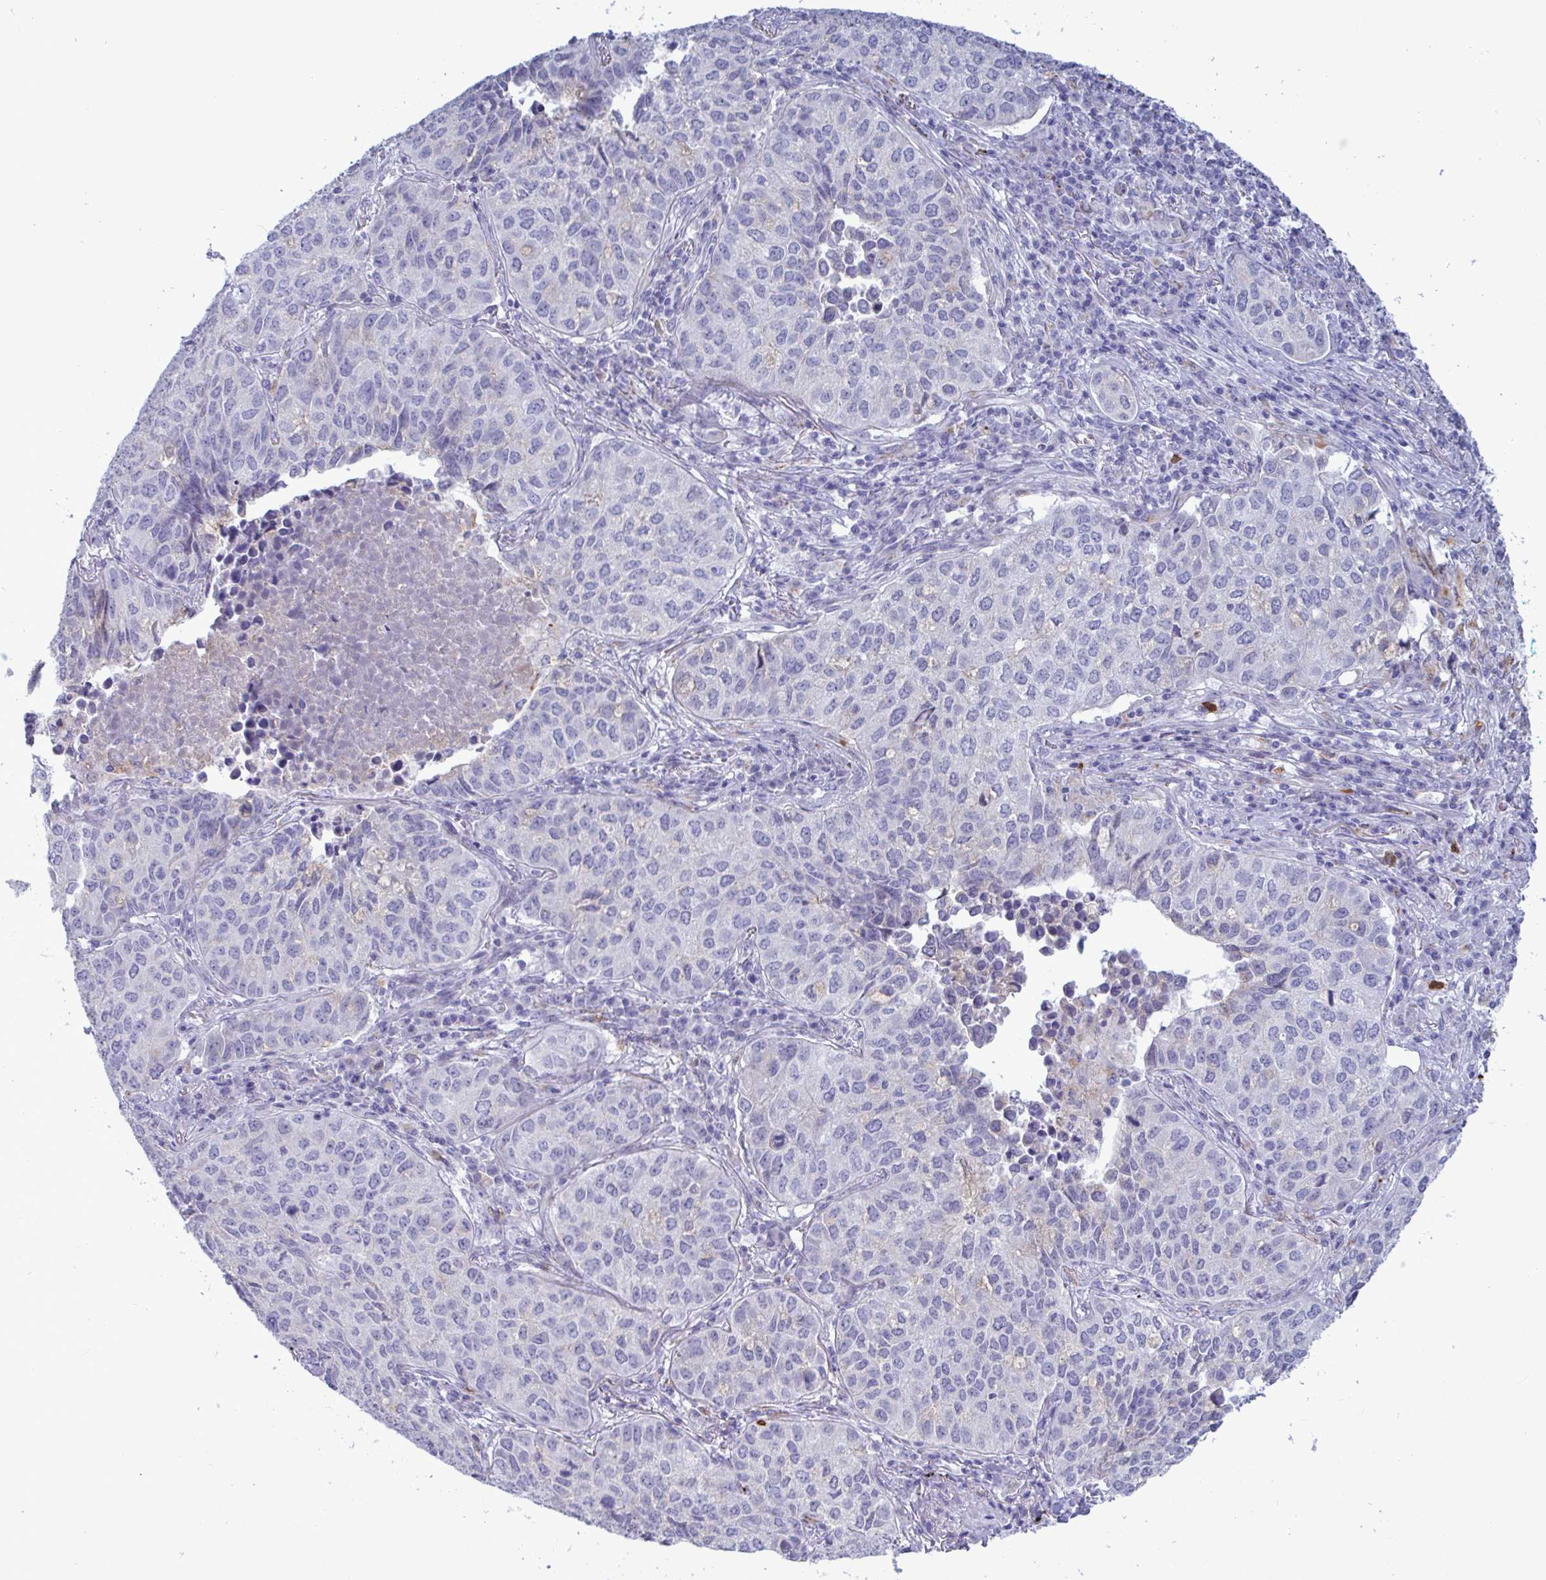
{"staining": {"intensity": "negative", "quantity": "none", "location": "none"}, "tissue": "lung cancer", "cell_type": "Tumor cells", "image_type": "cancer", "snomed": [{"axis": "morphology", "description": "Adenocarcinoma, NOS"}, {"axis": "topography", "description": "Lung"}], "caption": "Tumor cells show no significant protein expression in lung adenocarcinoma.", "gene": "TAS2R38", "patient": {"sex": "female", "age": 50}}